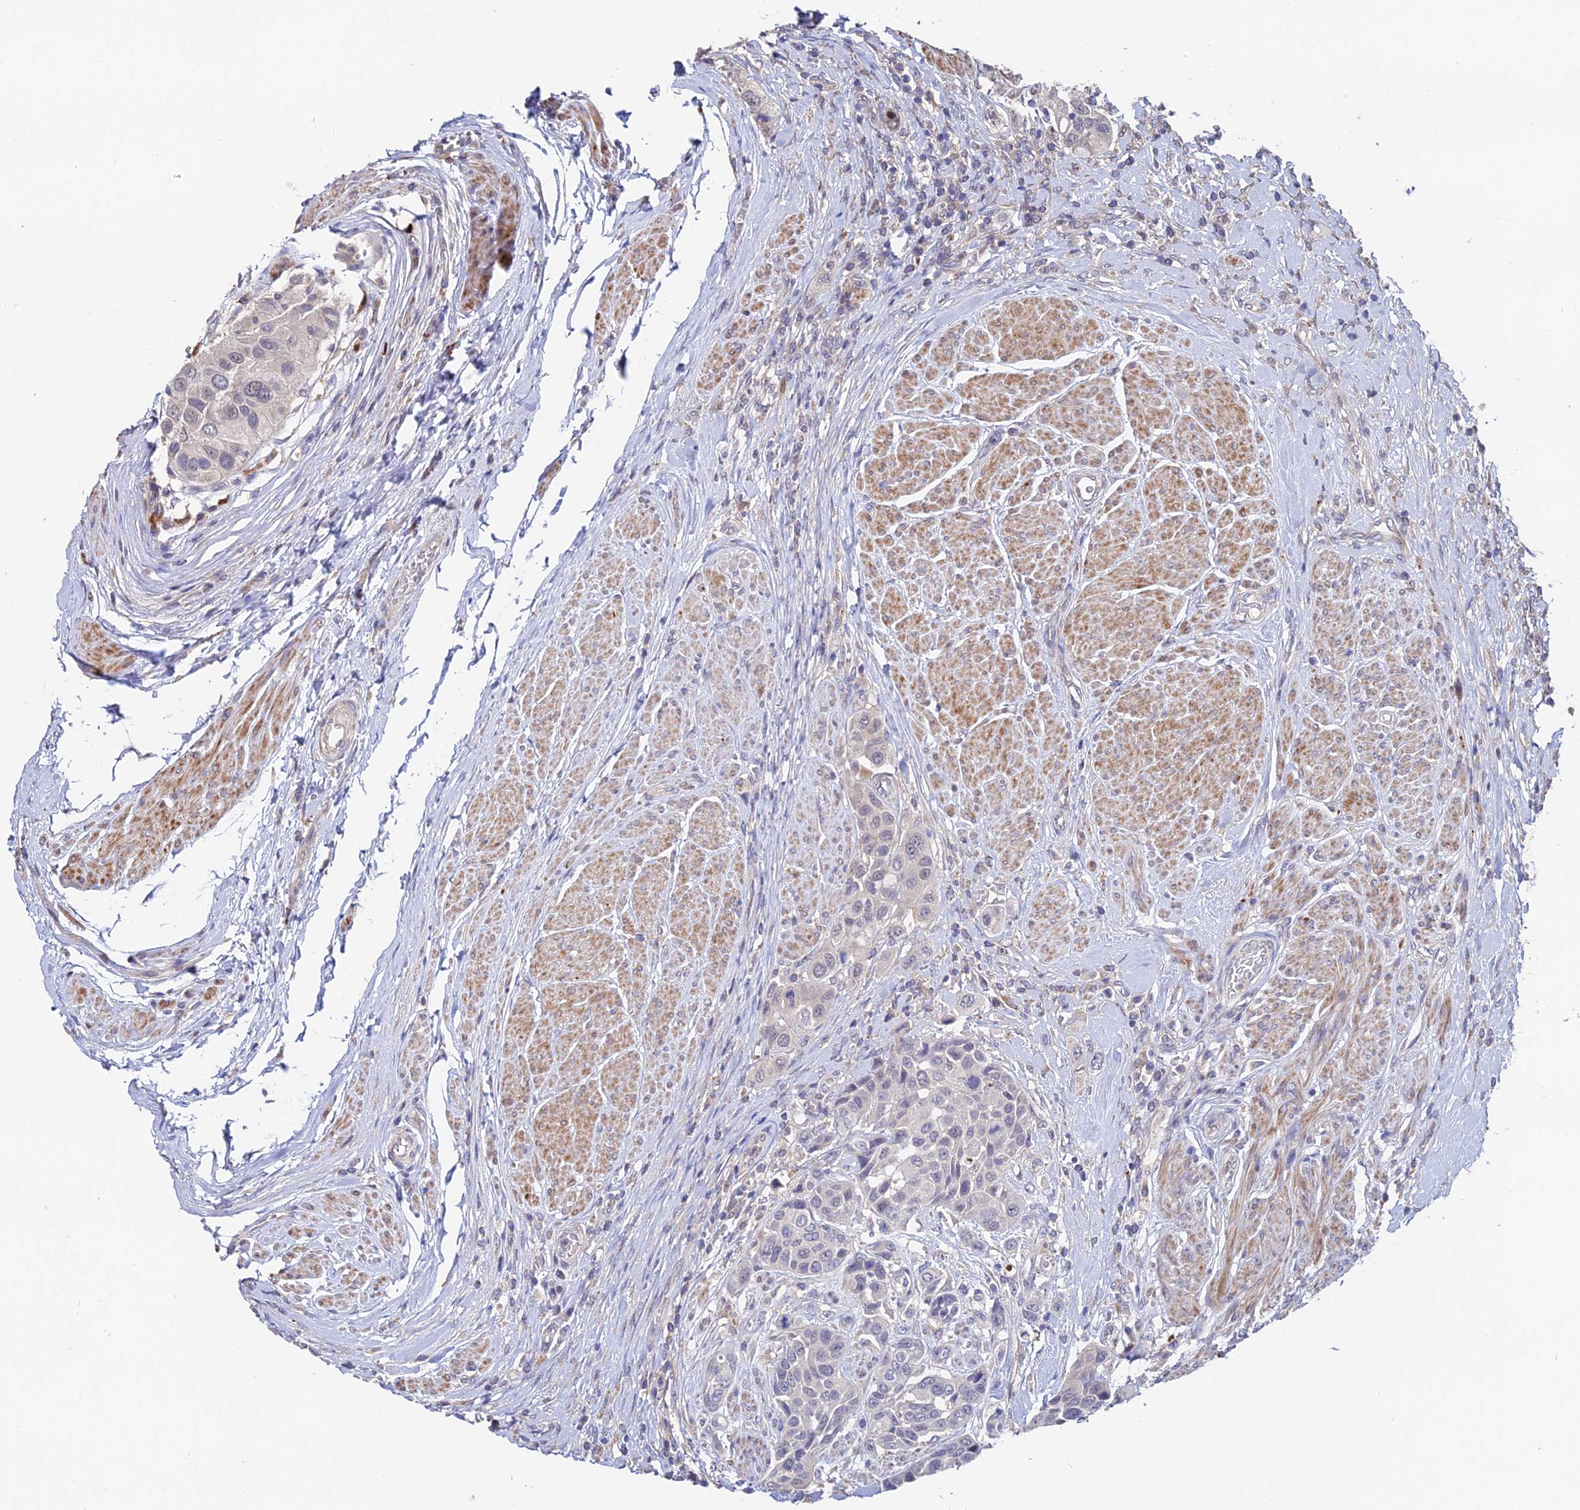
{"staining": {"intensity": "negative", "quantity": "none", "location": "none"}, "tissue": "urothelial cancer", "cell_type": "Tumor cells", "image_type": "cancer", "snomed": [{"axis": "morphology", "description": "Urothelial carcinoma, High grade"}, {"axis": "topography", "description": "Urinary bladder"}], "caption": "Urothelial cancer was stained to show a protein in brown. There is no significant positivity in tumor cells.", "gene": "ACTR5", "patient": {"sex": "male", "age": 50}}